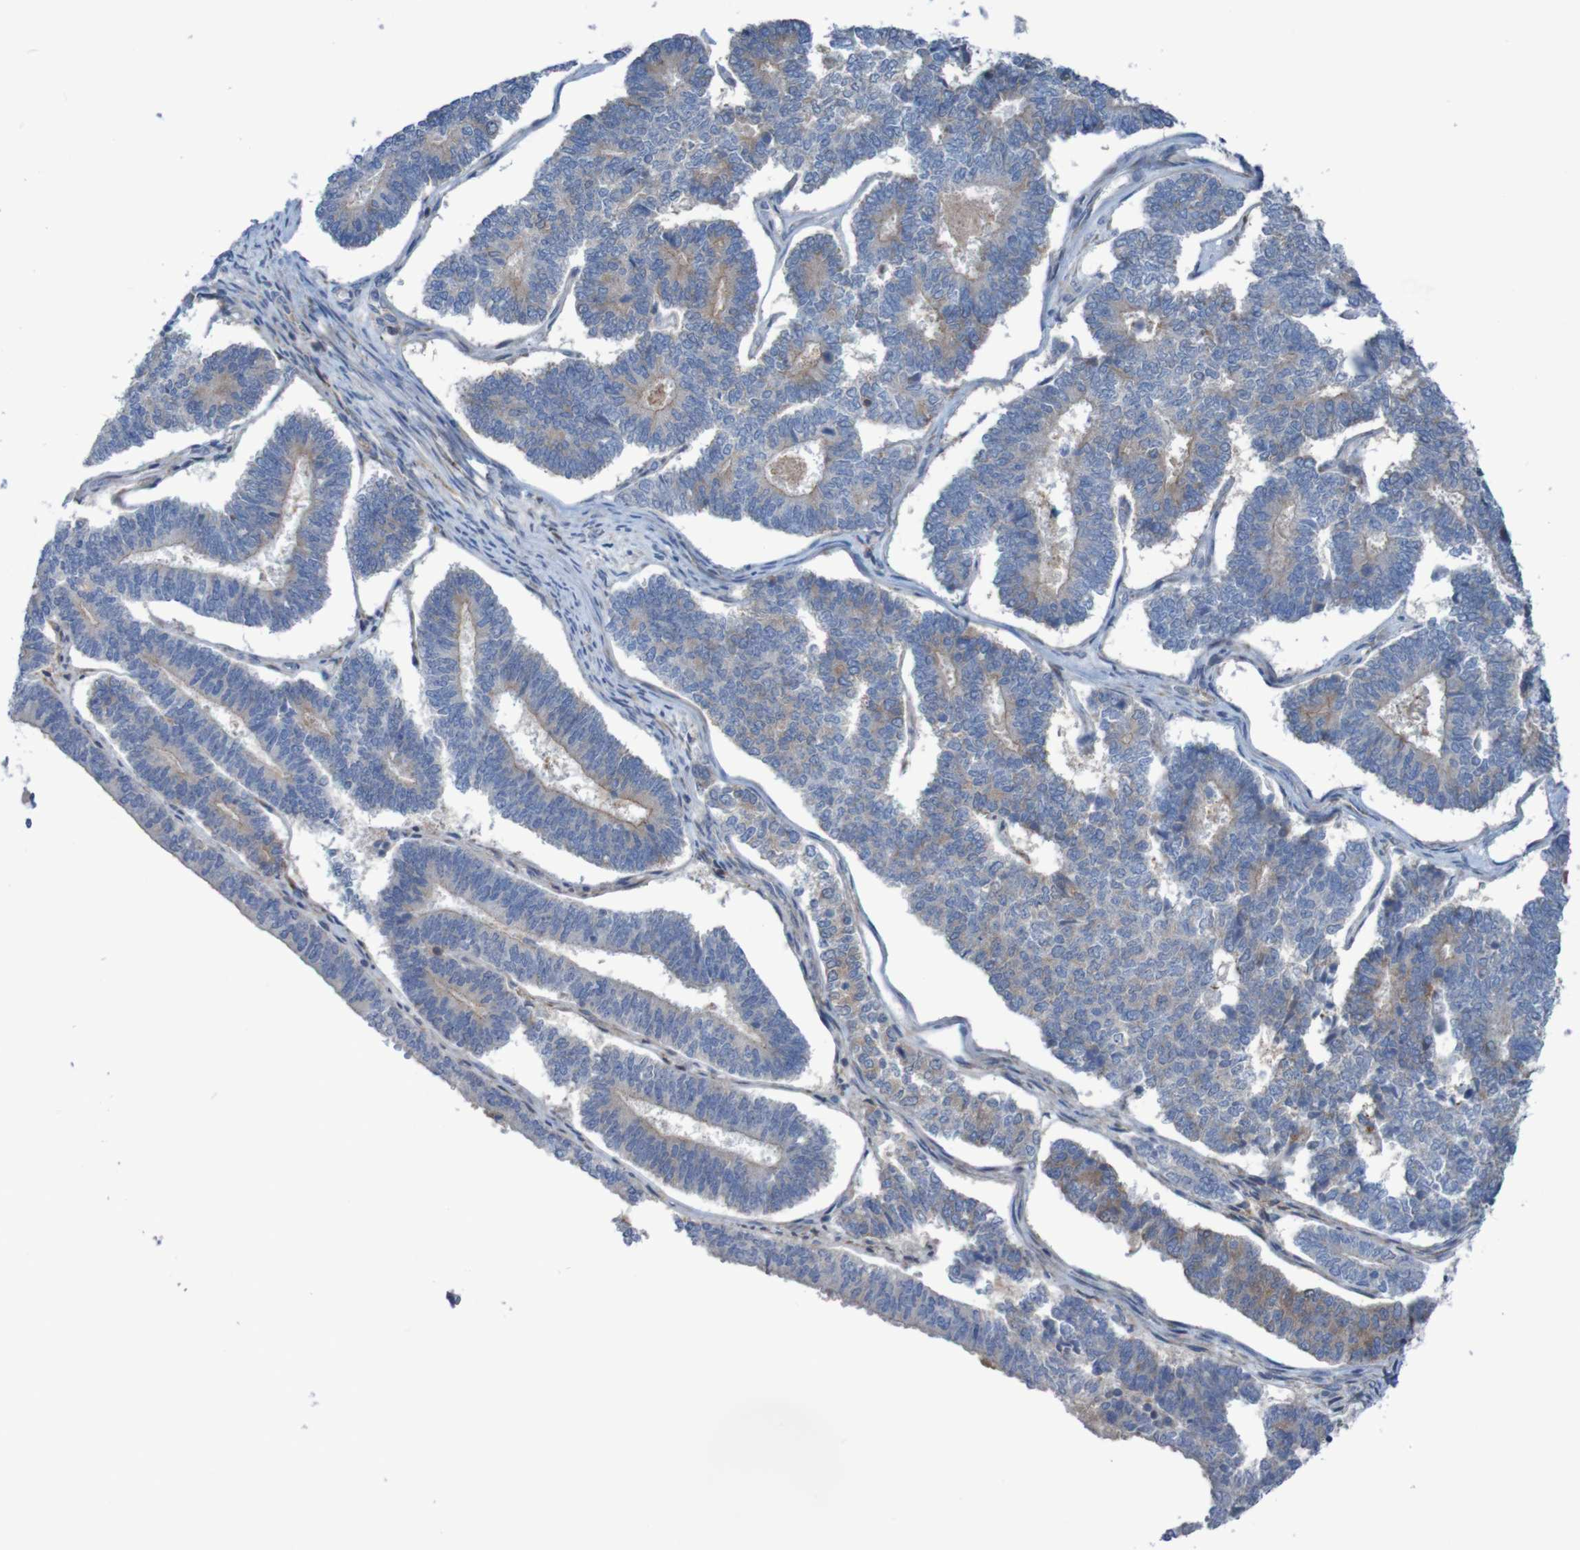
{"staining": {"intensity": "moderate", "quantity": "25%-75%", "location": "cytoplasmic/membranous"}, "tissue": "endometrial cancer", "cell_type": "Tumor cells", "image_type": "cancer", "snomed": [{"axis": "morphology", "description": "Adenocarcinoma, NOS"}, {"axis": "topography", "description": "Endometrium"}], "caption": "This is an image of immunohistochemistry (IHC) staining of endometrial cancer, which shows moderate positivity in the cytoplasmic/membranous of tumor cells.", "gene": "ANGPT4", "patient": {"sex": "female", "age": 70}}